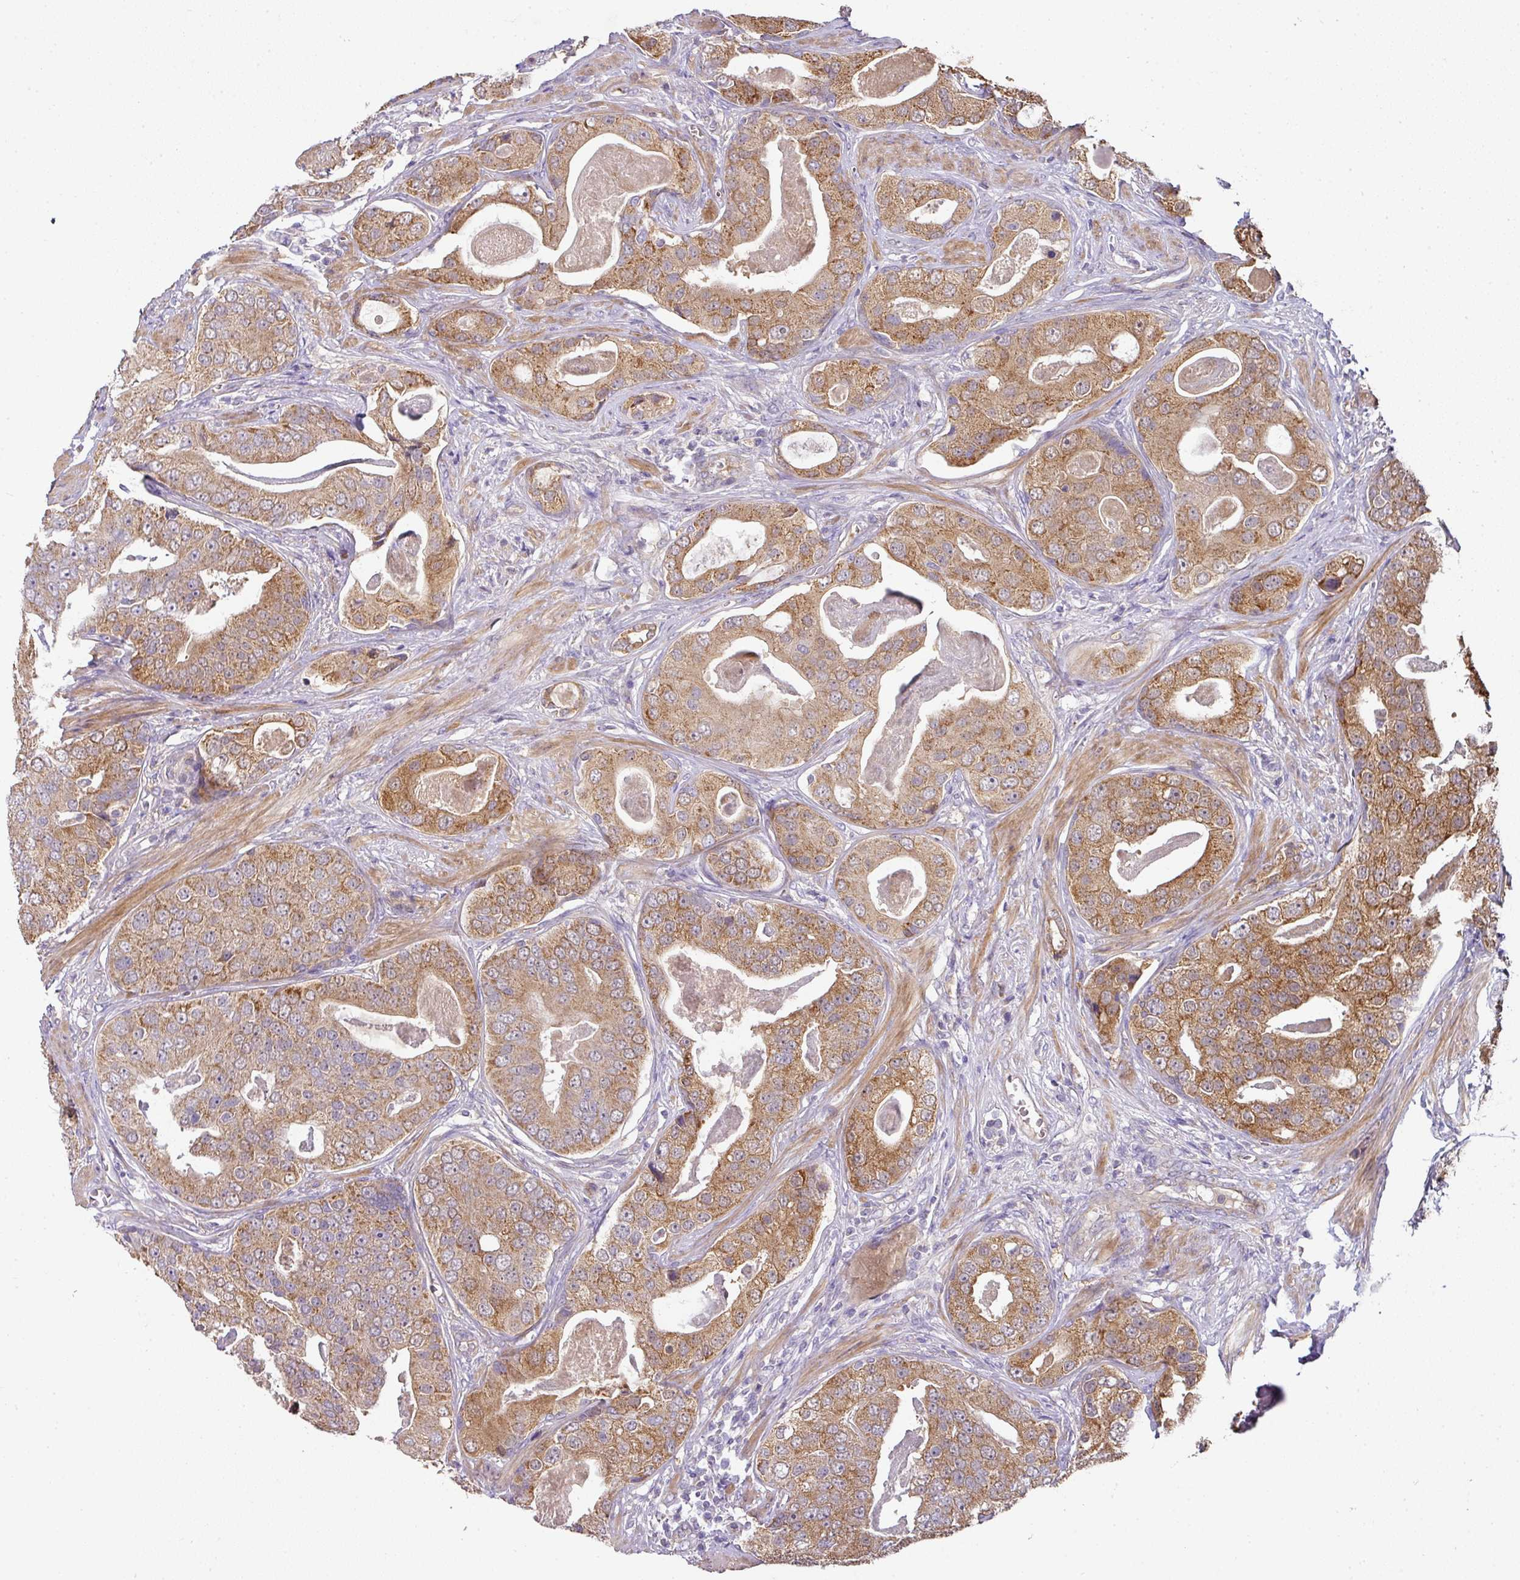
{"staining": {"intensity": "moderate", "quantity": ">75%", "location": "cytoplasmic/membranous"}, "tissue": "prostate cancer", "cell_type": "Tumor cells", "image_type": "cancer", "snomed": [{"axis": "morphology", "description": "Adenocarcinoma, High grade"}, {"axis": "topography", "description": "Prostate"}], "caption": "High-magnification brightfield microscopy of prostate cancer stained with DAB (brown) and counterstained with hematoxylin (blue). tumor cells exhibit moderate cytoplasmic/membranous positivity is seen in about>75% of cells.", "gene": "STK35", "patient": {"sex": "male", "age": 71}}